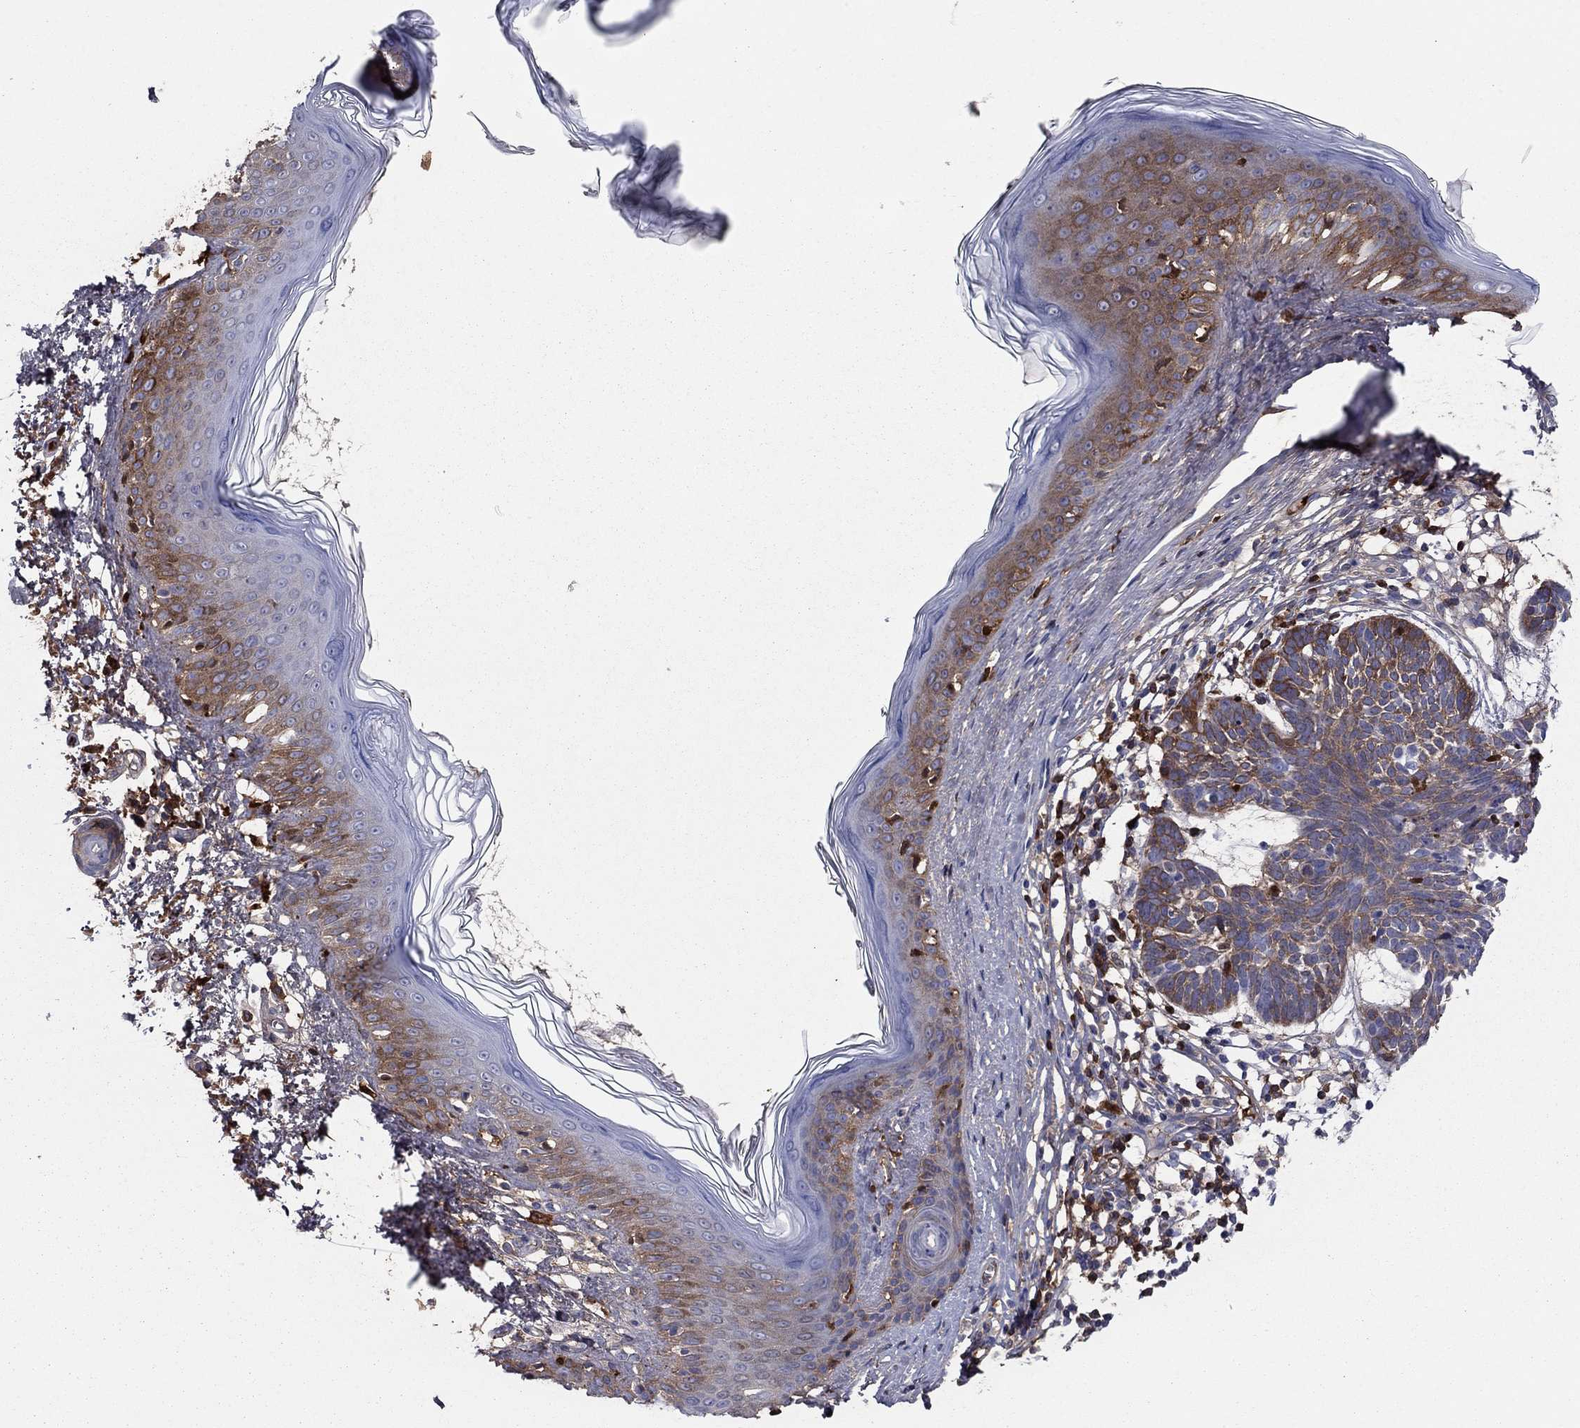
{"staining": {"intensity": "moderate", "quantity": "<25%", "location": "cytoplasmic/membranous"}, "tissue": "skin cancer", "cell_type": "Tumor cells", "image_type": "cancer", "snomed": [{"axis": "morphology", "description": "Basal cell carcinoma"}, {"axis": "topography", "description": "Skin"}], "caption": "DAB immunohistochemical staining of human skin basal cell carcinoma demonstrates moderate cytoplasmic/membranous protein expression in about <25% of tumor cells.", "gene": "HPX", "patient": {"sex": "male", "age": 85}}